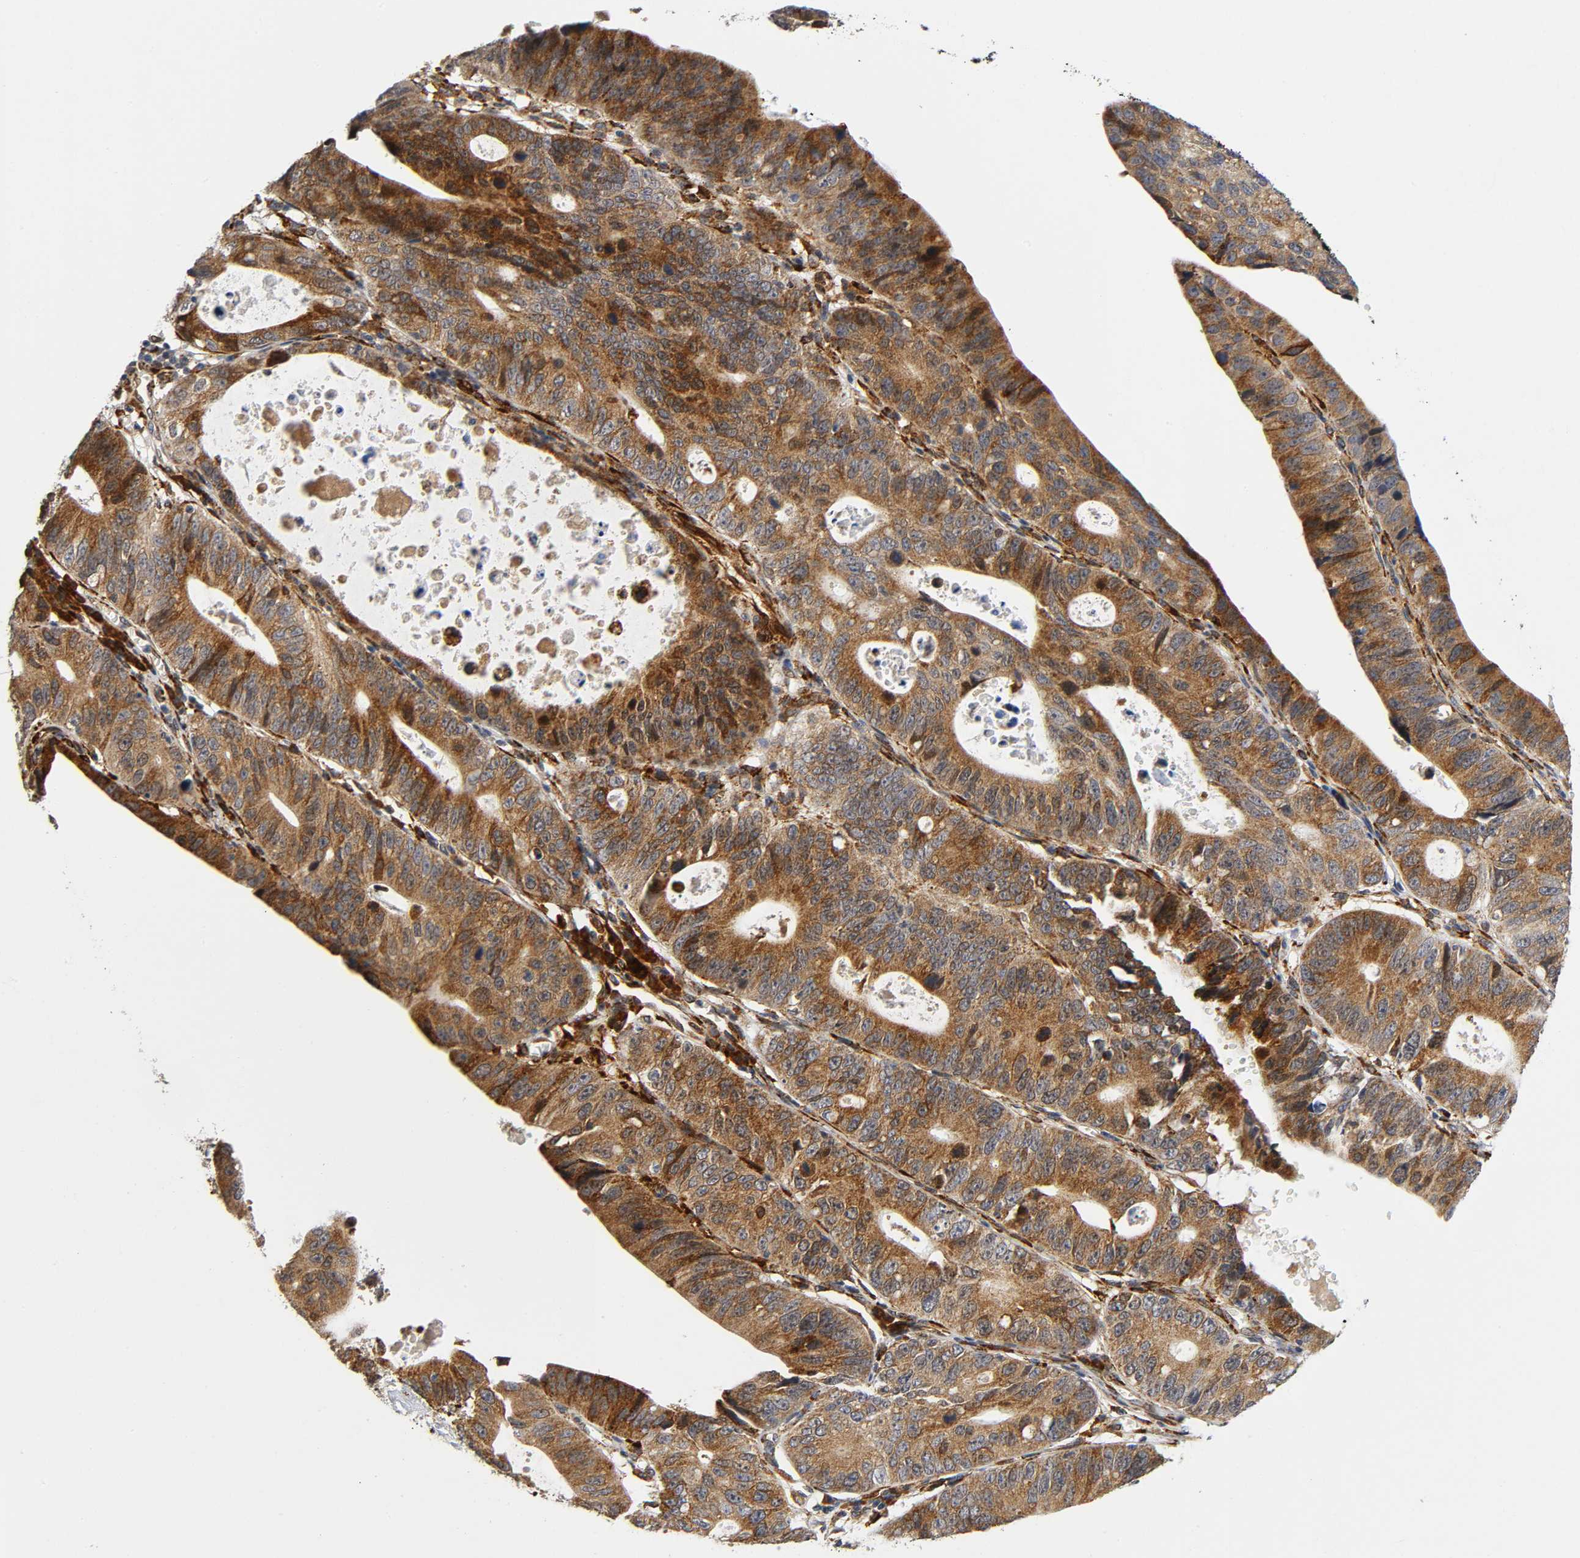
{"staining": {"intensity": "strong", "quantity": ">75%", "location": "cytoplasmic/membranous"}, "tissue": "stomach cancer", "cell_type": "Tumor cells", "image_type": "cancer", "snomed": [{"axis": "morphology", "description": "Adenocarcinoma, NOS"}, {"axis": "topography", "description": "Stomach"}], "caption": "About >75% of tumor cells in adenocarcinoma (stomach) reveal strong cytoplasmic/membranous protein expression as visualized by brown immunohistochemical staining.", "gene": "SOS2", "patient": {"sex": "male", "age": 59}}